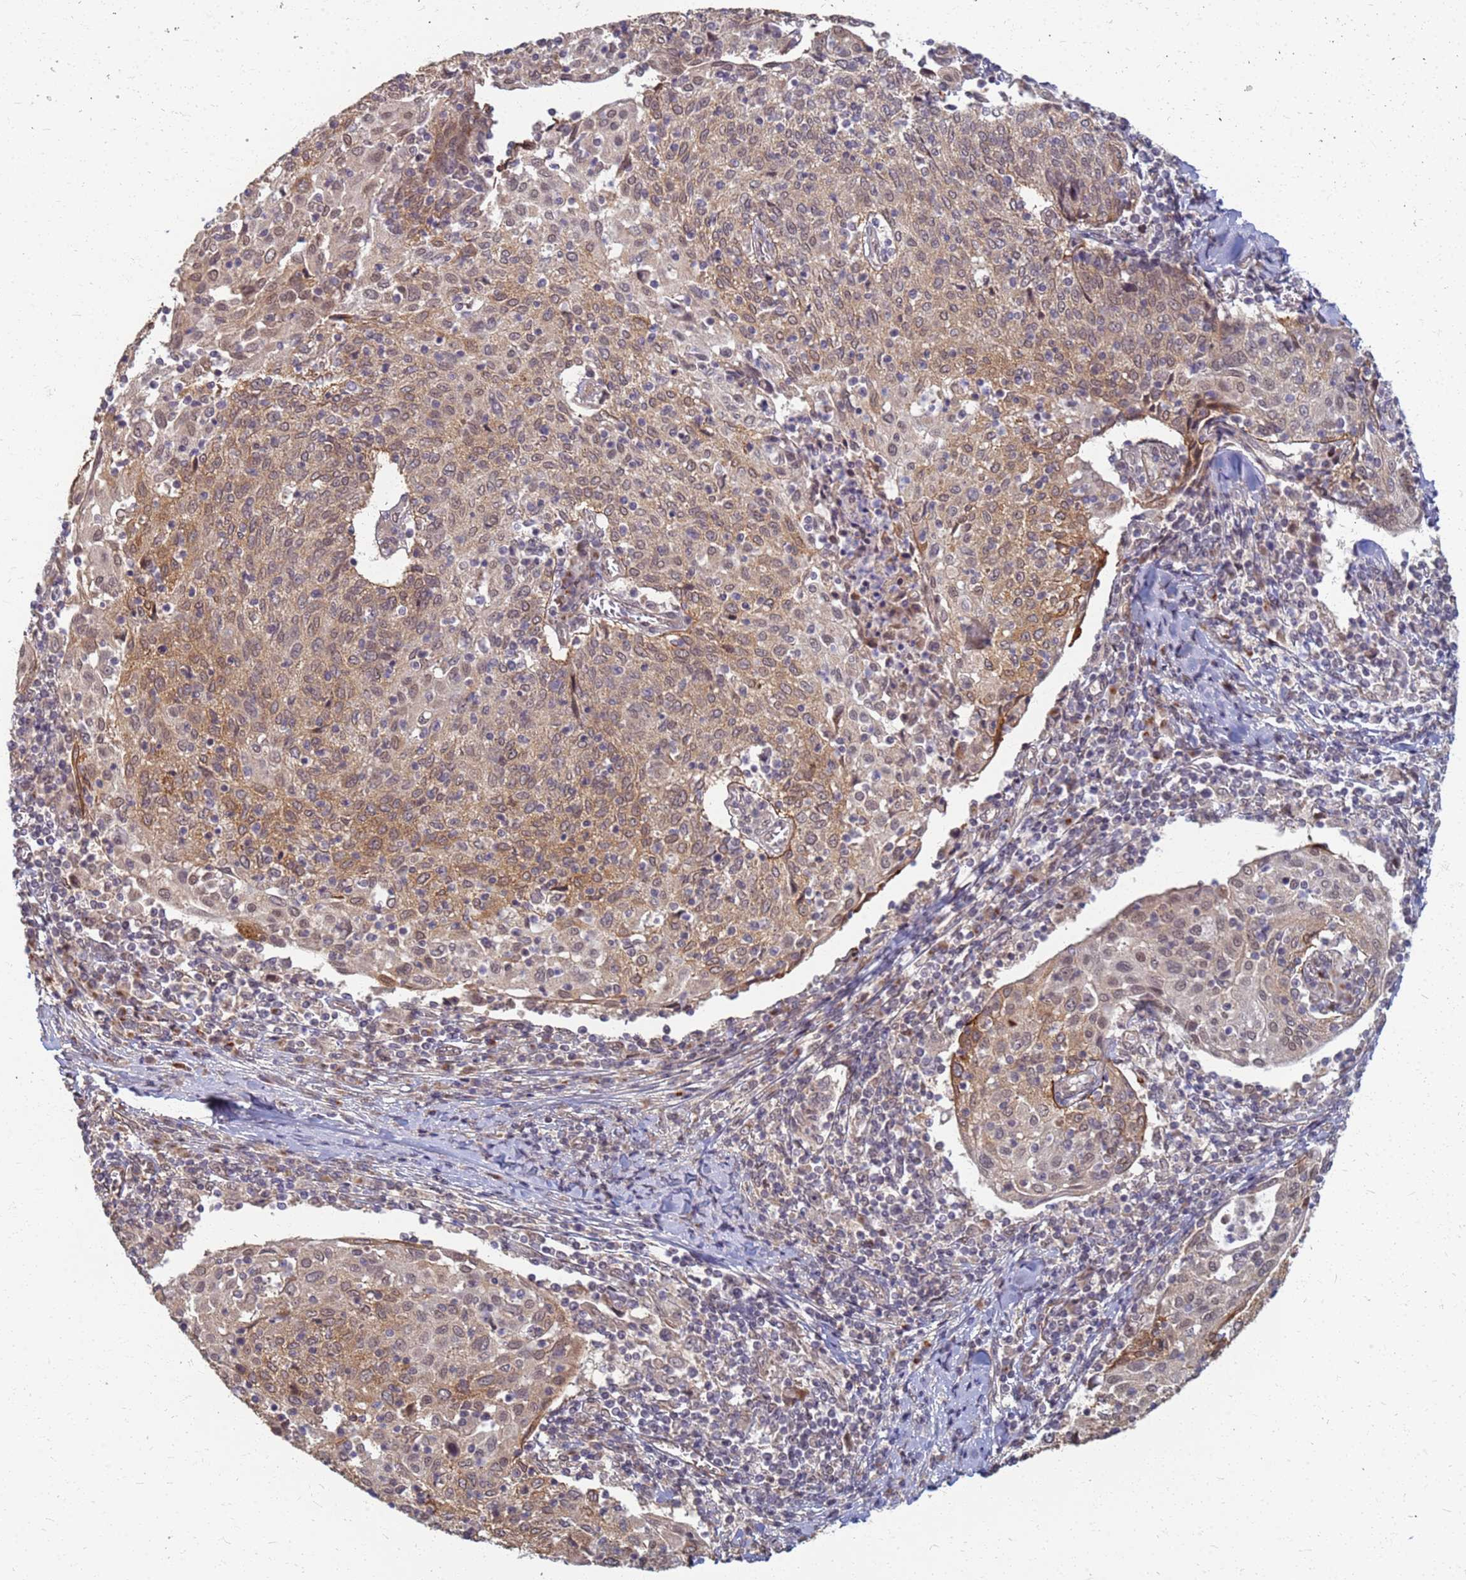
{"staining": {"intensity": "moderate", "quantity": ">75%", "location": "cytoplasmic/membranous,nuclear"}, "tissue": "cervical cancer", "cell_type": "Tumor cells", "image_type": "cancer", "snomed": [{"axis": "morphology", "description": "Squamous cell carcinoma, NOS"}, {"axis": "topography", "description": "Cervix"}], "caption": "The micrograph exhibits immunohistochemical staining of cervical cancer. There is moderate cytoplasmic/membranous and nuclear expression is present in about >75% of tumor cells. (DAB (3,3'-diaminobenzidine) = brown stain, brightfield microscopy at high magnification).", "gene": "ITGB4", "patient": {"sex": "female", "age": 52}}